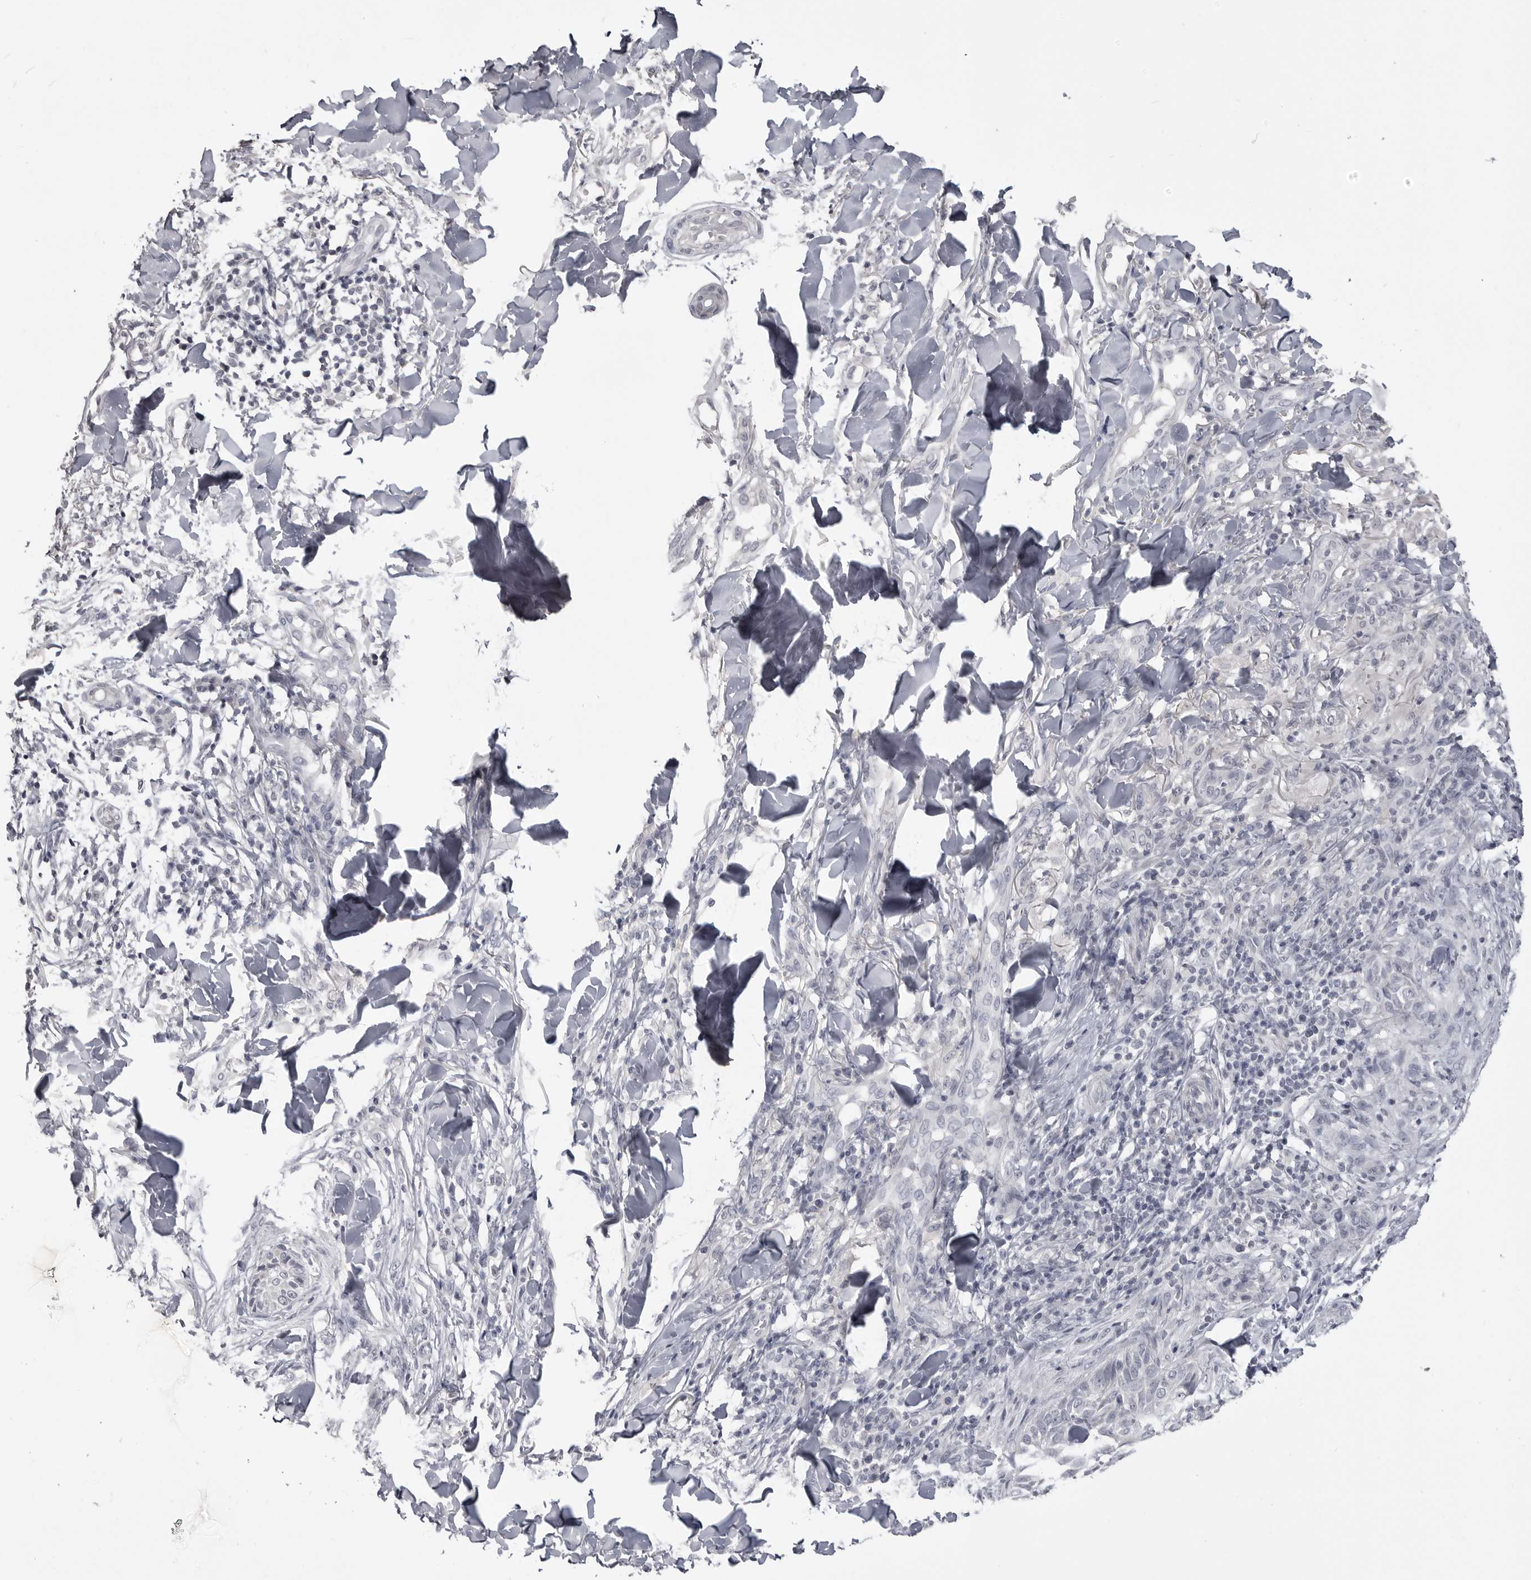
{"staining": {"intensity": "negative", "quantity": "none", "location": "none"}, "tissue": "skin cancer", "cell_type": "Tumor cells", "image_type": "cancer", "snomed": [{"axis": "morphology", "description": "Normal tissue, NOS"}, {"axis": "morphology", "description": "Basal cell carcinoma"}, {"axis": "topography", "description": "Skin"}], "caption": "A photomicrograph of skin basal cell carcinoma stained for a protein displays no brown staining in tumor cells.", "gene": "GPN2", "patient": {"sex": "male", "age": 67}}